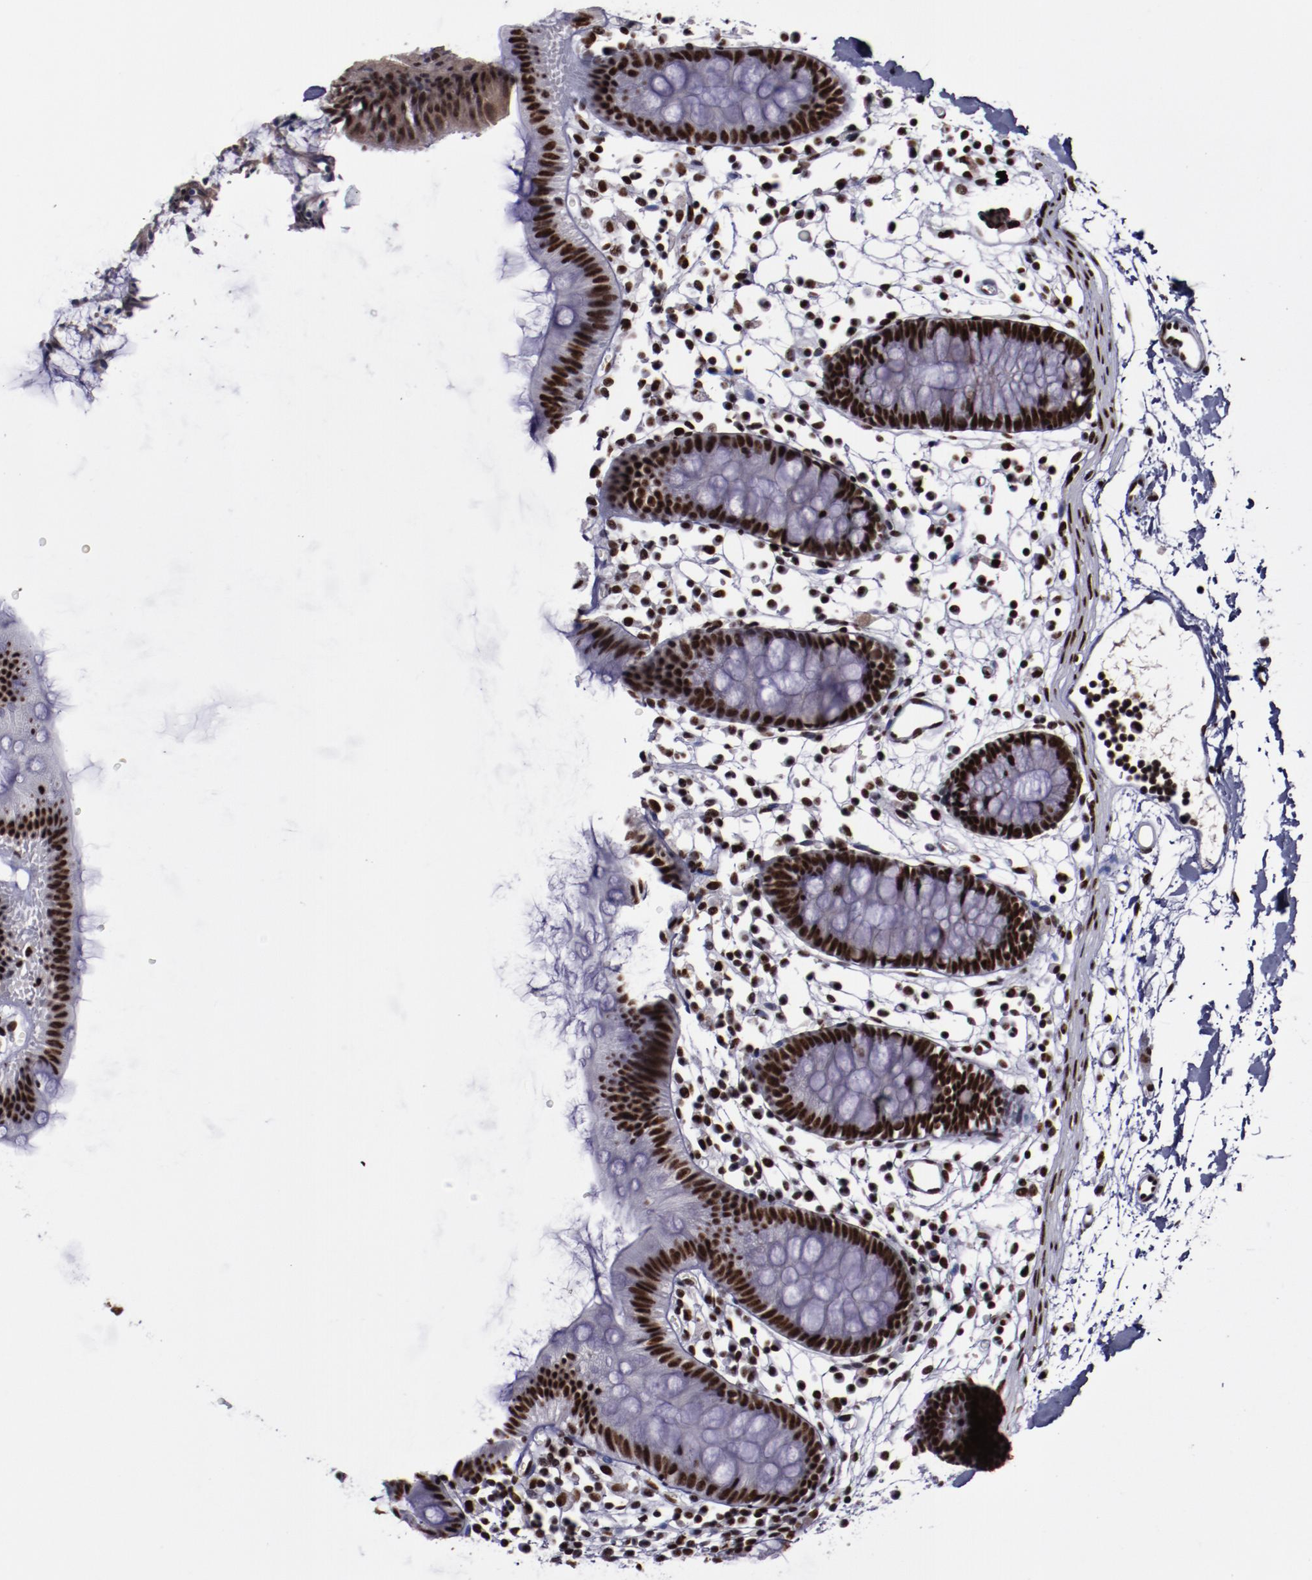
{"staining": {"intensity": "strong", "quantity": ">75%", "location": "nuclear"}, "tissue": "colon", "cell_type": "Endothelial cells", "image_type": "normal", "snomed": [{"axis": "morphology", "description": "Normal tissue, NOS"}, {"axis": "topography", "description": "Colon"}], "caption": "Endothelial cells show strong nuclear expression in approximately >75% of cells in benign colon.", "gene": "ERH", "patient": {"sex": "male", "age": 14}}